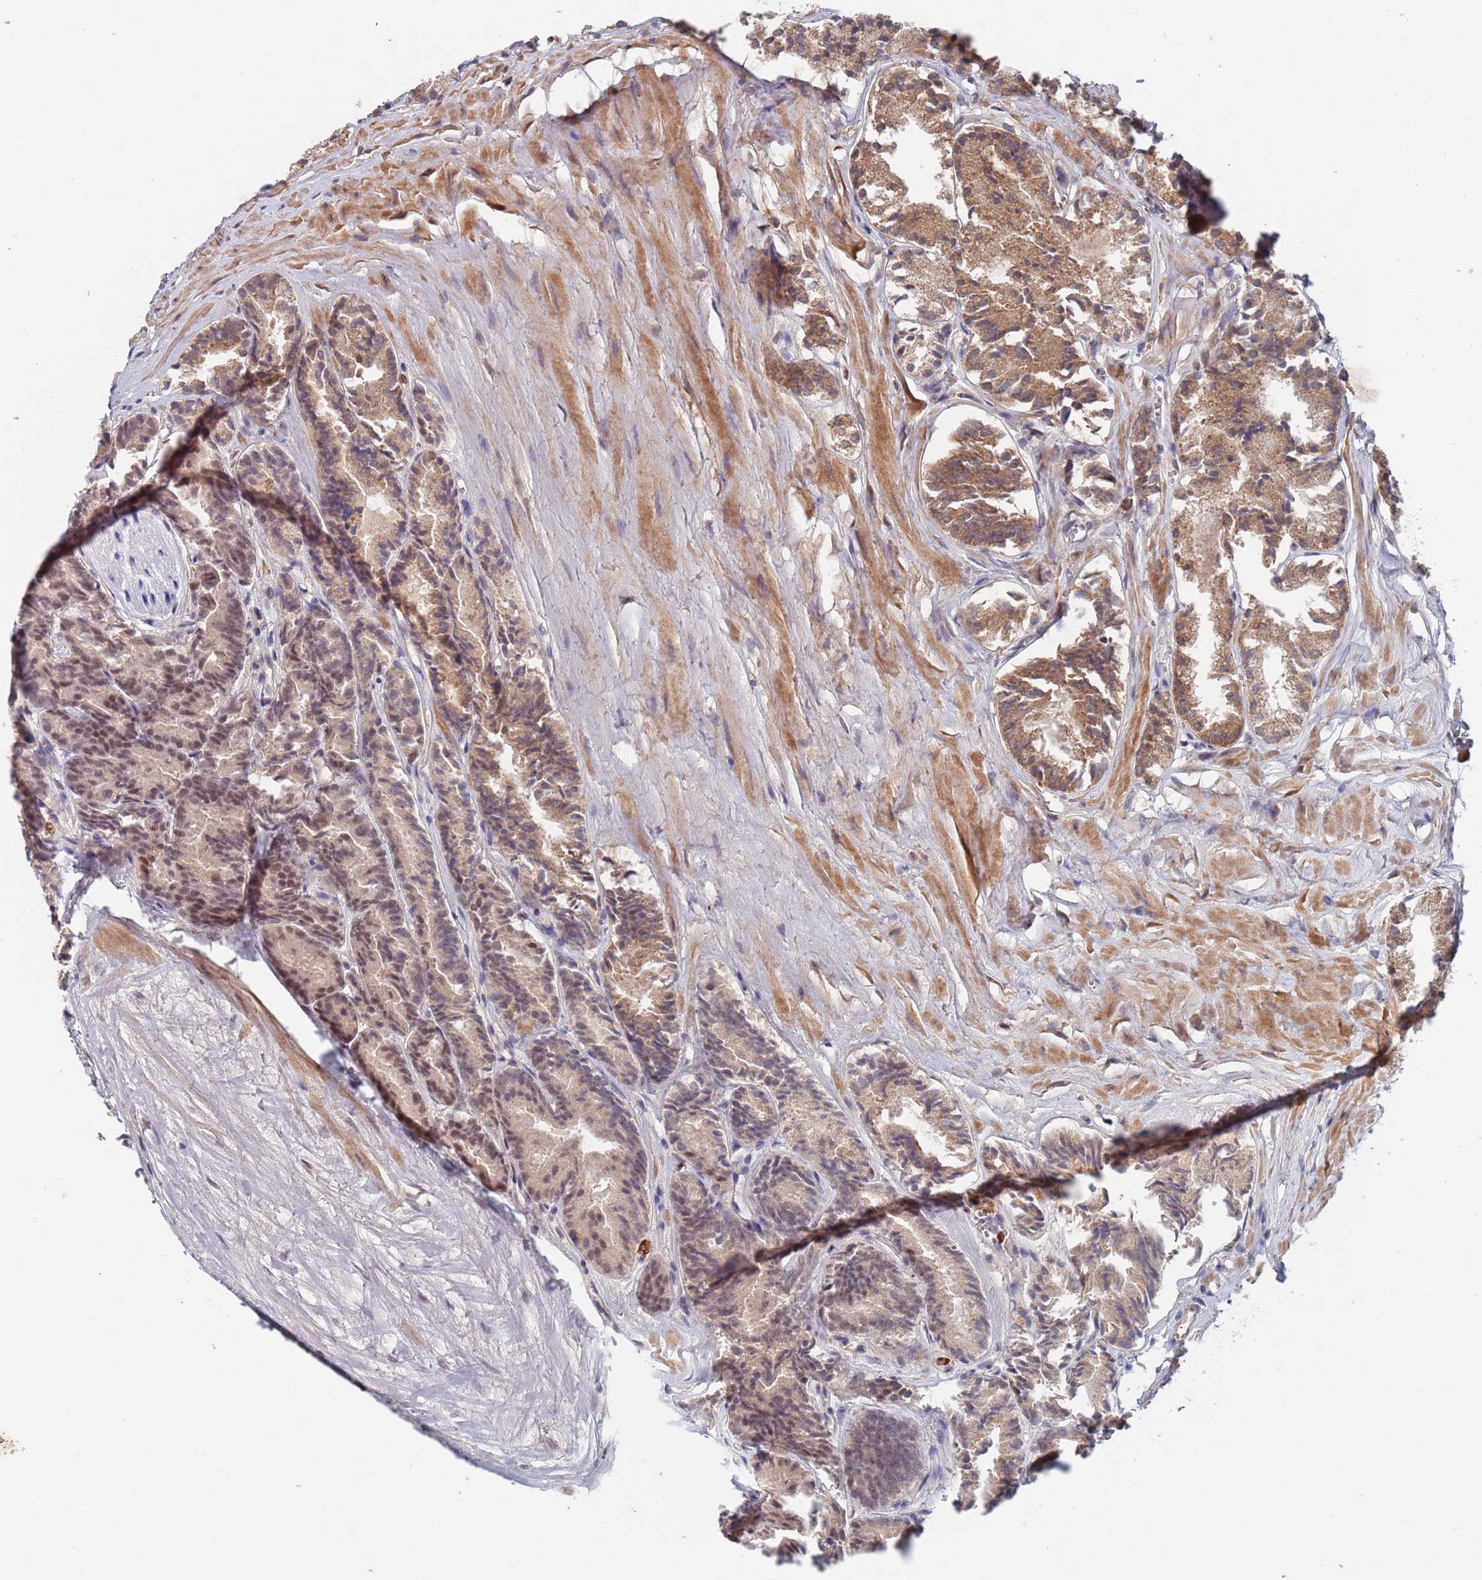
{"staining": {"intensity": "moderate", "quantity": ">75%", "location": "cytoplasmic/membranous,nuclear"}, "tissue": "prostate cancer", "cell_type": "Tumor cells", "image_type": "cancer", "snomed": [{"axis": "morphology", "description": "Adenocarcinoma, High grade"}, {"axis": "topography", "description": "Prostate"}], "caption": "This is an image of immunohistochemistry (IHC) staining of prostate cancer (high-grade adenocarcinoma), which shows moderate expression in the cytoplasmic/membranous and nuclear of tumor cells.", "gene": "RPP25", "patient": {"sex": "male", "age": 72}}